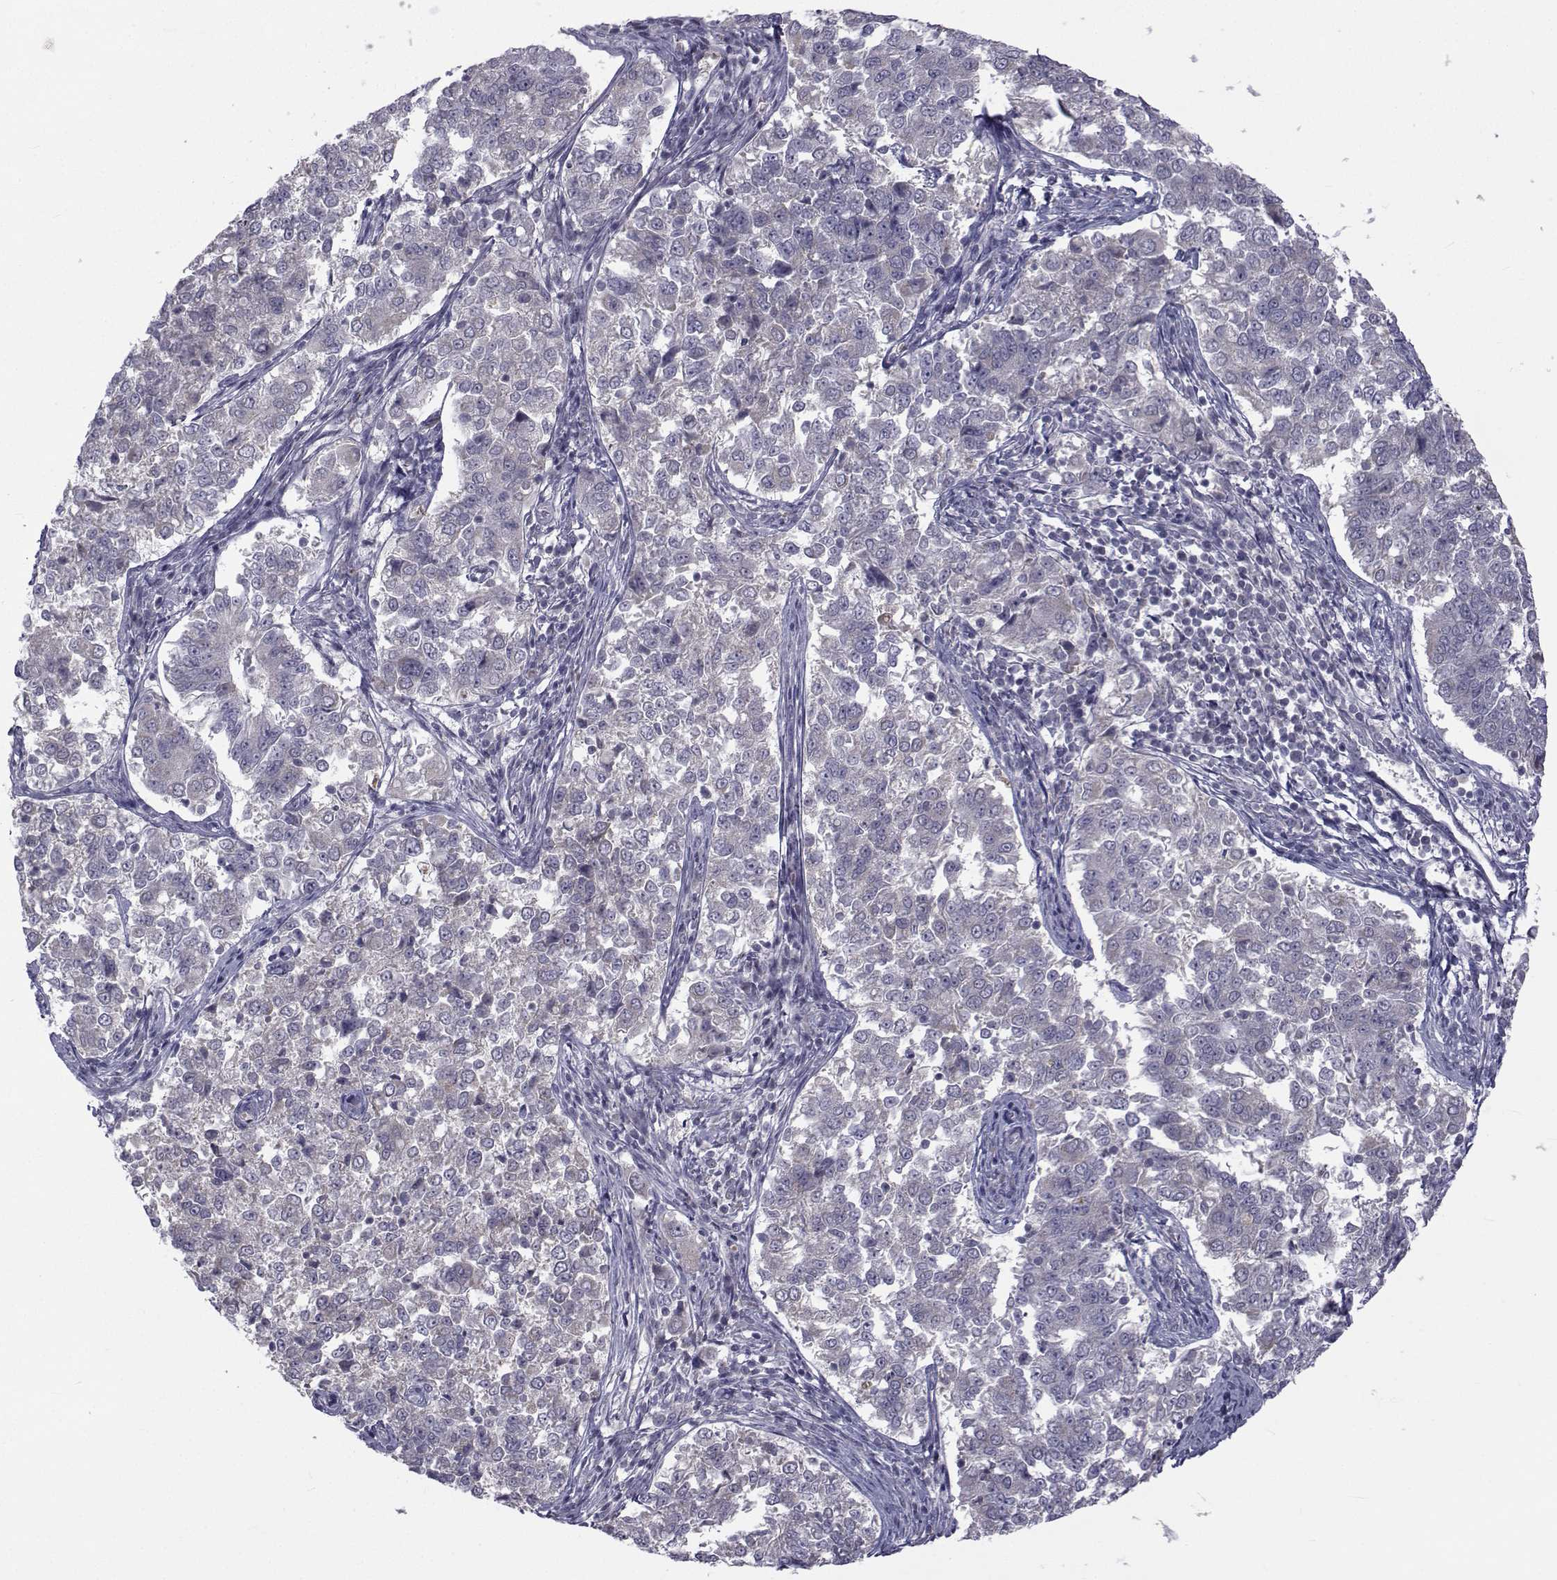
{"staining": {"intensity": "negative", "quantity": "none", "location": "none"}, "tissue": "endometrial cancer", "cell_type": "Tumor cells", "image_type": "cancer", "snomed": [{"axis": "morphology", "description": "Adenocarcinoma, NOS"}, {"axis": "topography", "description": "Endometrium"}], "caption": "High magnification brightfield microscopy of endometrial cancer stained with DAB (brown) and counterstained with hematoxylin (blue): tumor cells show no significant staining.", "gene": "ANGPT1", "patient": {"sex": "female", "age": 43}}